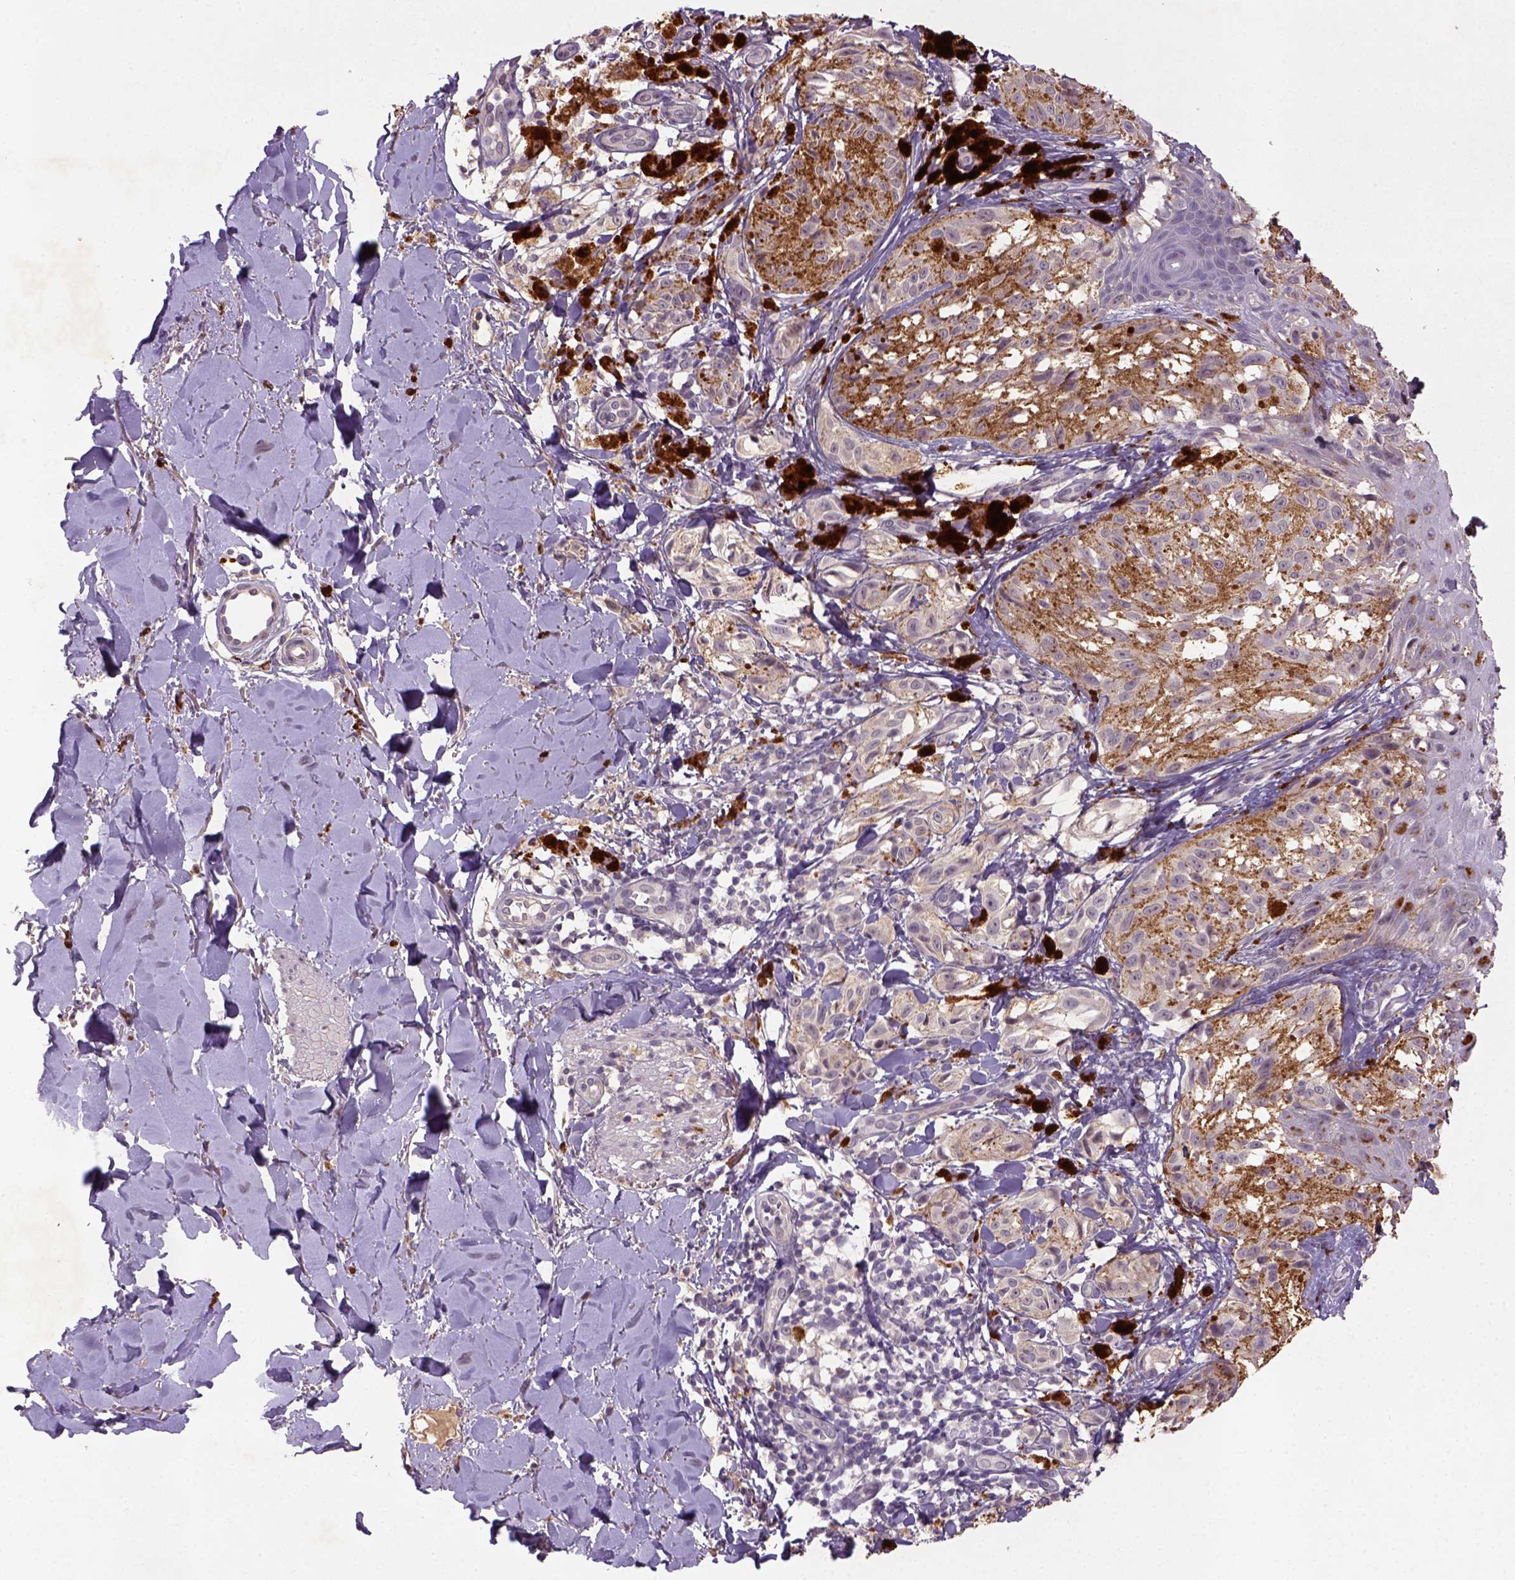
{"staining": {"intensity": "negative", "quantity": "none", "location": "none"}, "tissue": "melanoma", "cell_type": "Tumor cells", "image_type": "cancer", "snomed": [{"axis": "morphology", "description": "Malignant melanoma, NOS"}, {"axis": "topography", "description": "Skin"}], "caption": "Tumor cells show no significant positivity in malignant melanoma.", "gene": "NLGN2", "patient": {"sex": "male", "age": 36}}